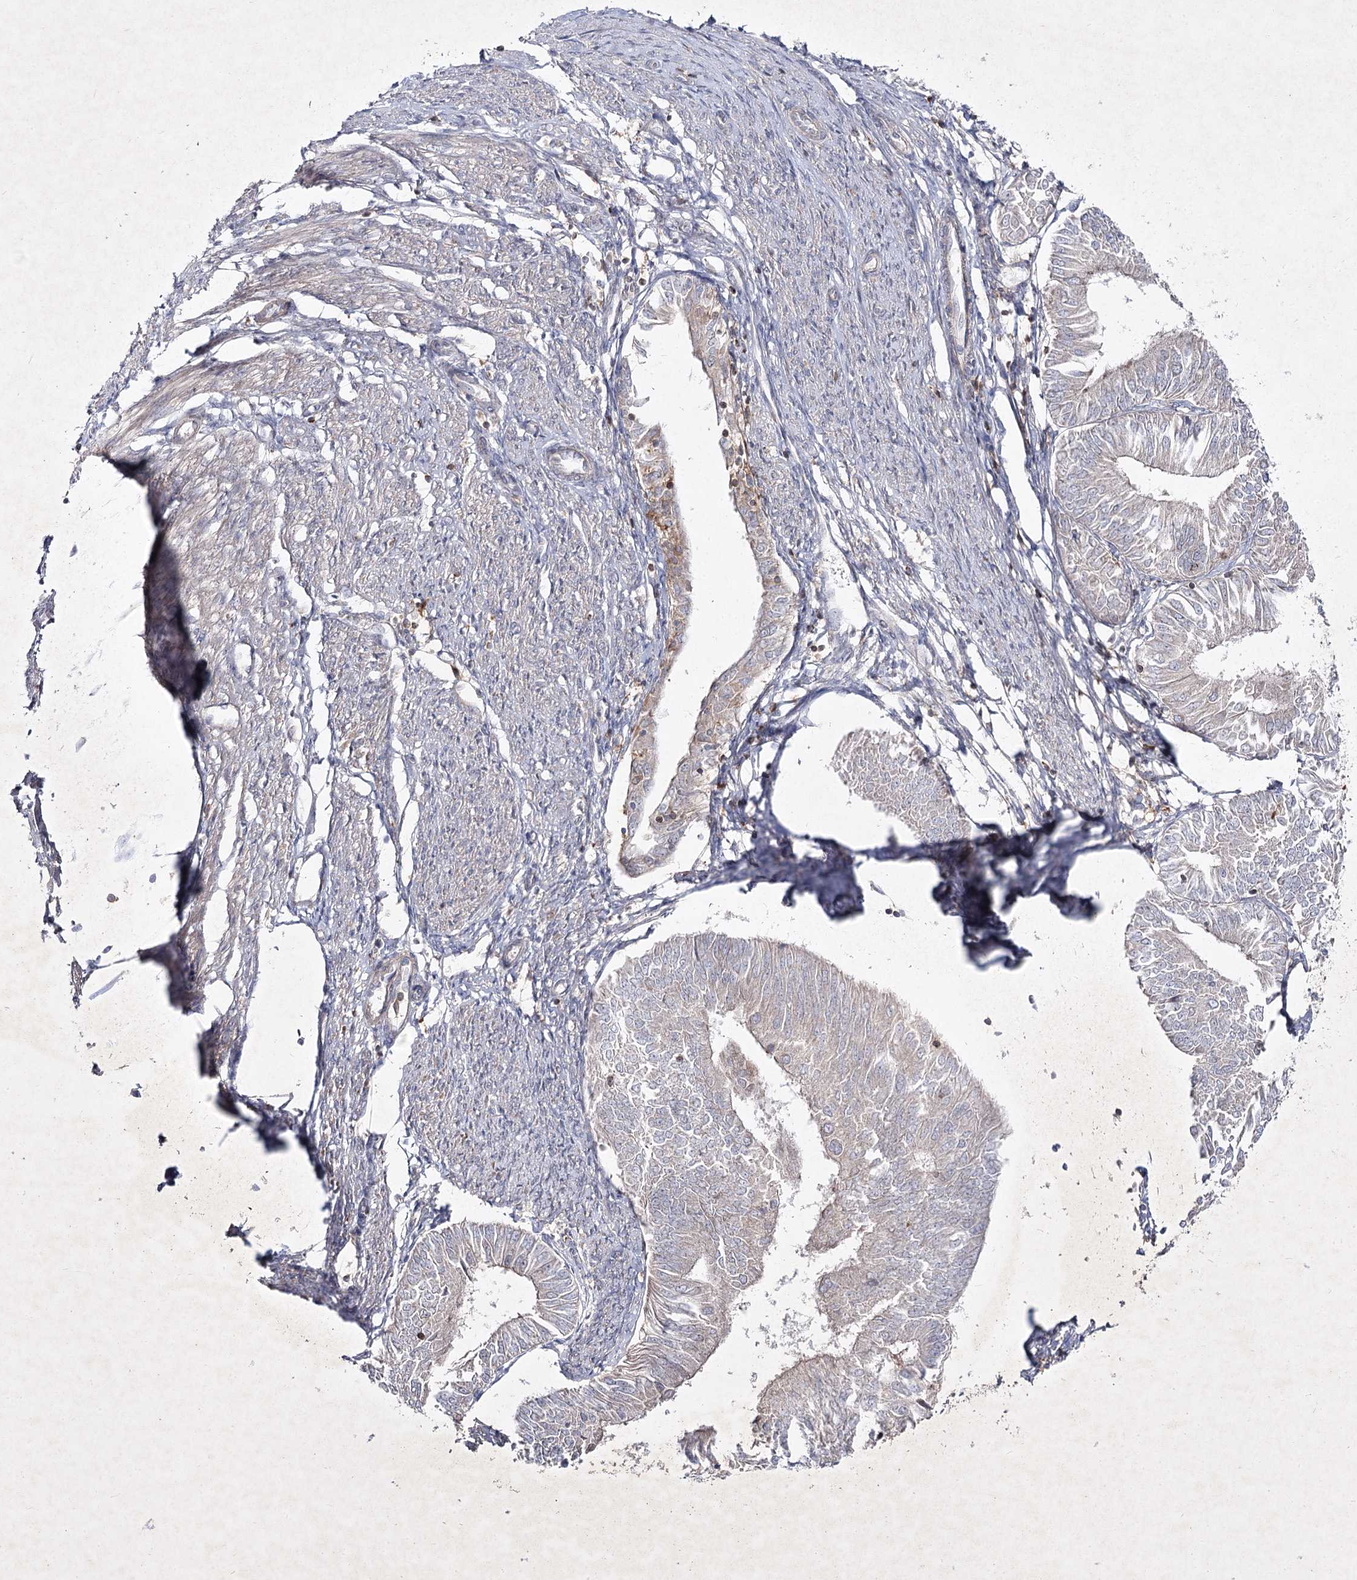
{"staining": {"intensity": "negative", "quantity": "none", "location": "none"}, "tissue": "endometrial cancer", "cell_type": "Tumor cells", "image_type": "cancer", "snomed": [{"axis": "morphology", "description": "Adenocarcinoma, NOS"}, {"axis": "topography", "description": "Endometrium"}], "caption": "Endometrial adenocarcinoma stained for a protein using immunohistochemistry exhibits no staining tumor cells.", "gene": "CIB2", "patient": {"sex": "female", "age": 58}}